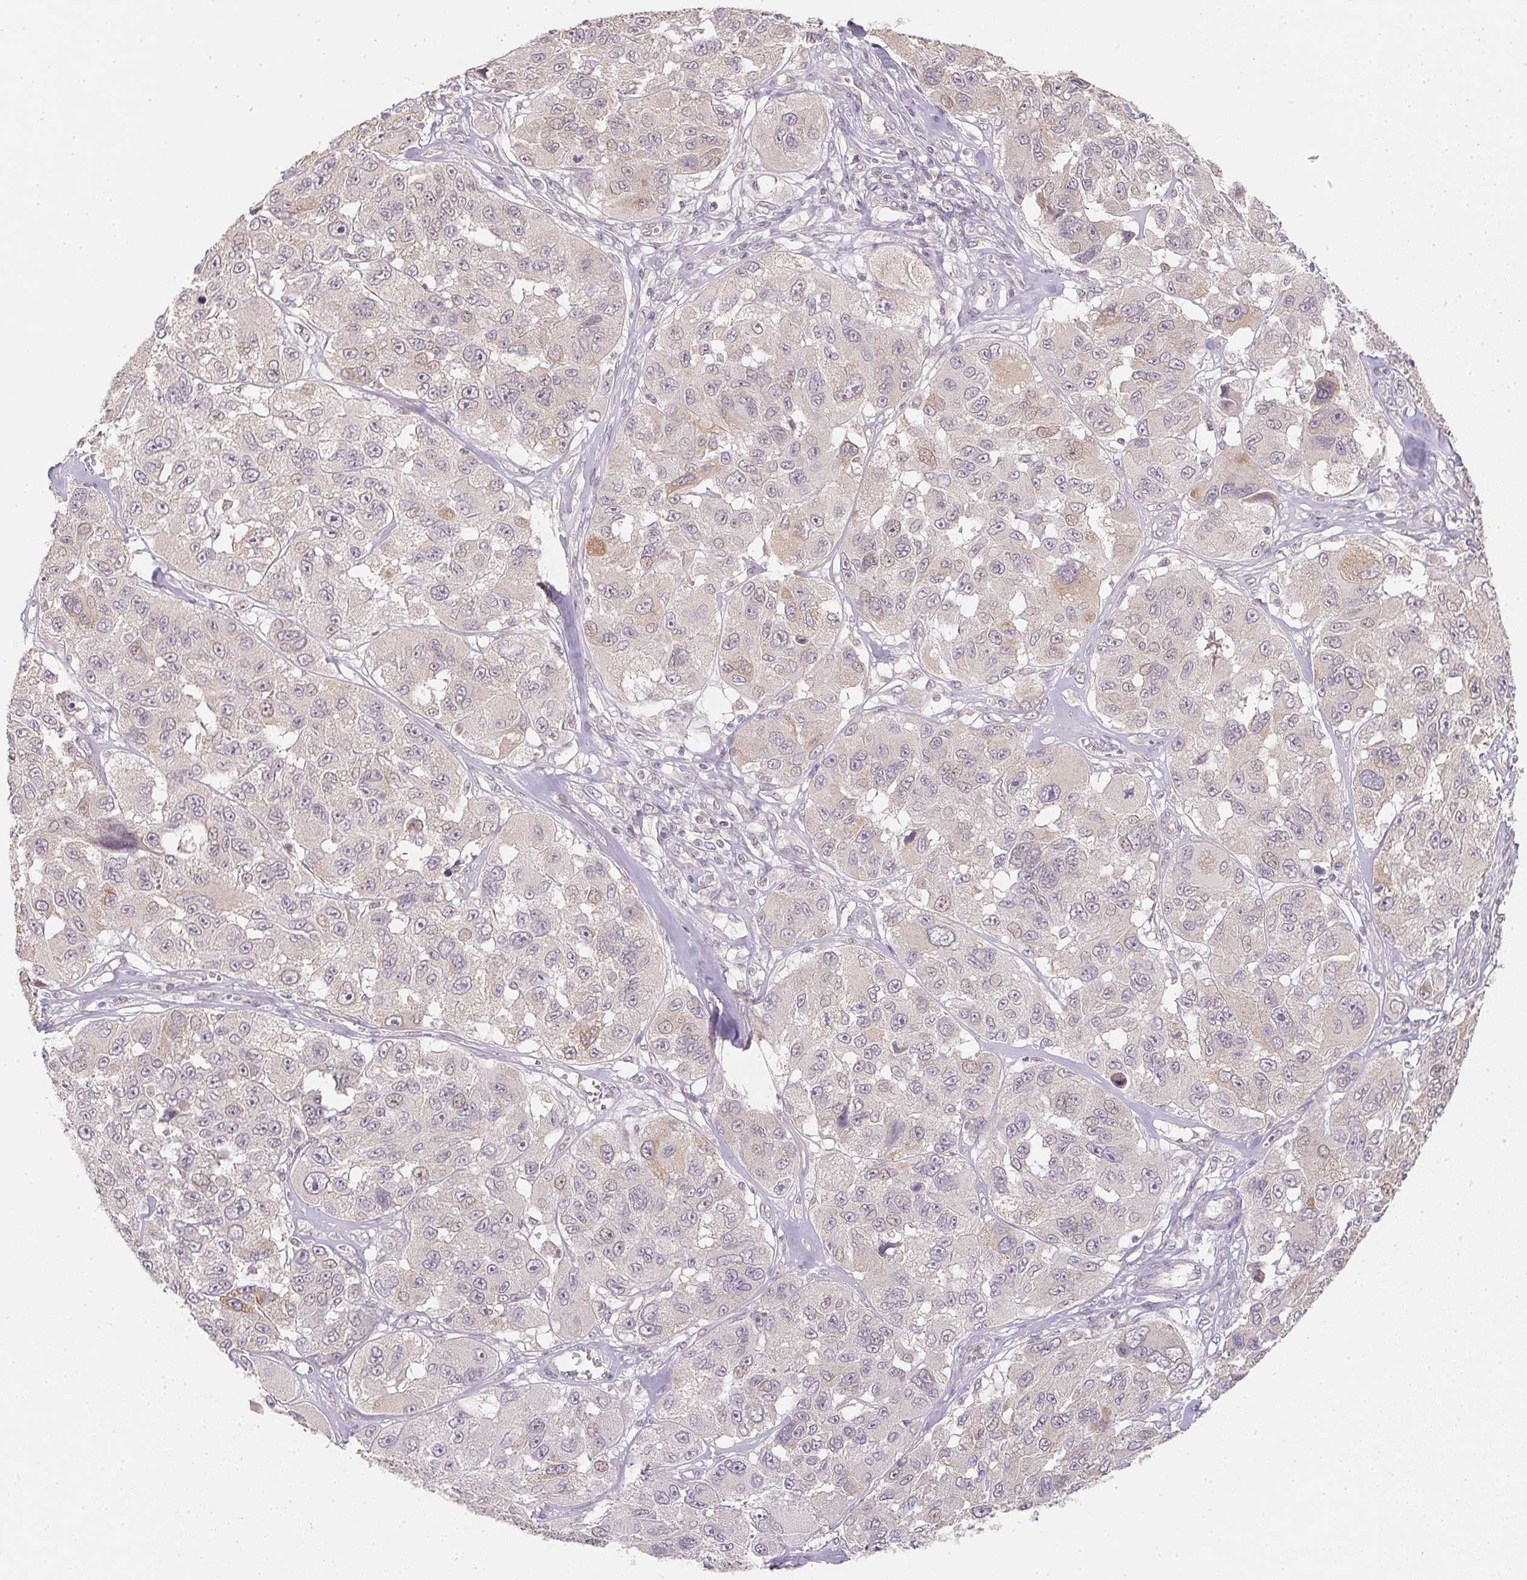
{"staining": {"intensity": "negative", "quantity": "none", "location": "none"}, "tissue": "melanoma", "cell_type": "Tumor cells", "image_type": "cancer", "snomed": [{"axis": "morphology", "description": "Malignant melanoma, NOS"}, {"axis": "topography", "description": "Skin"}], "caption": "The micrograph shows no staining of tumor cells in malignant melanoma.", "gene": "SOAT1", "patient": {"sex": "female", "age": 66}}